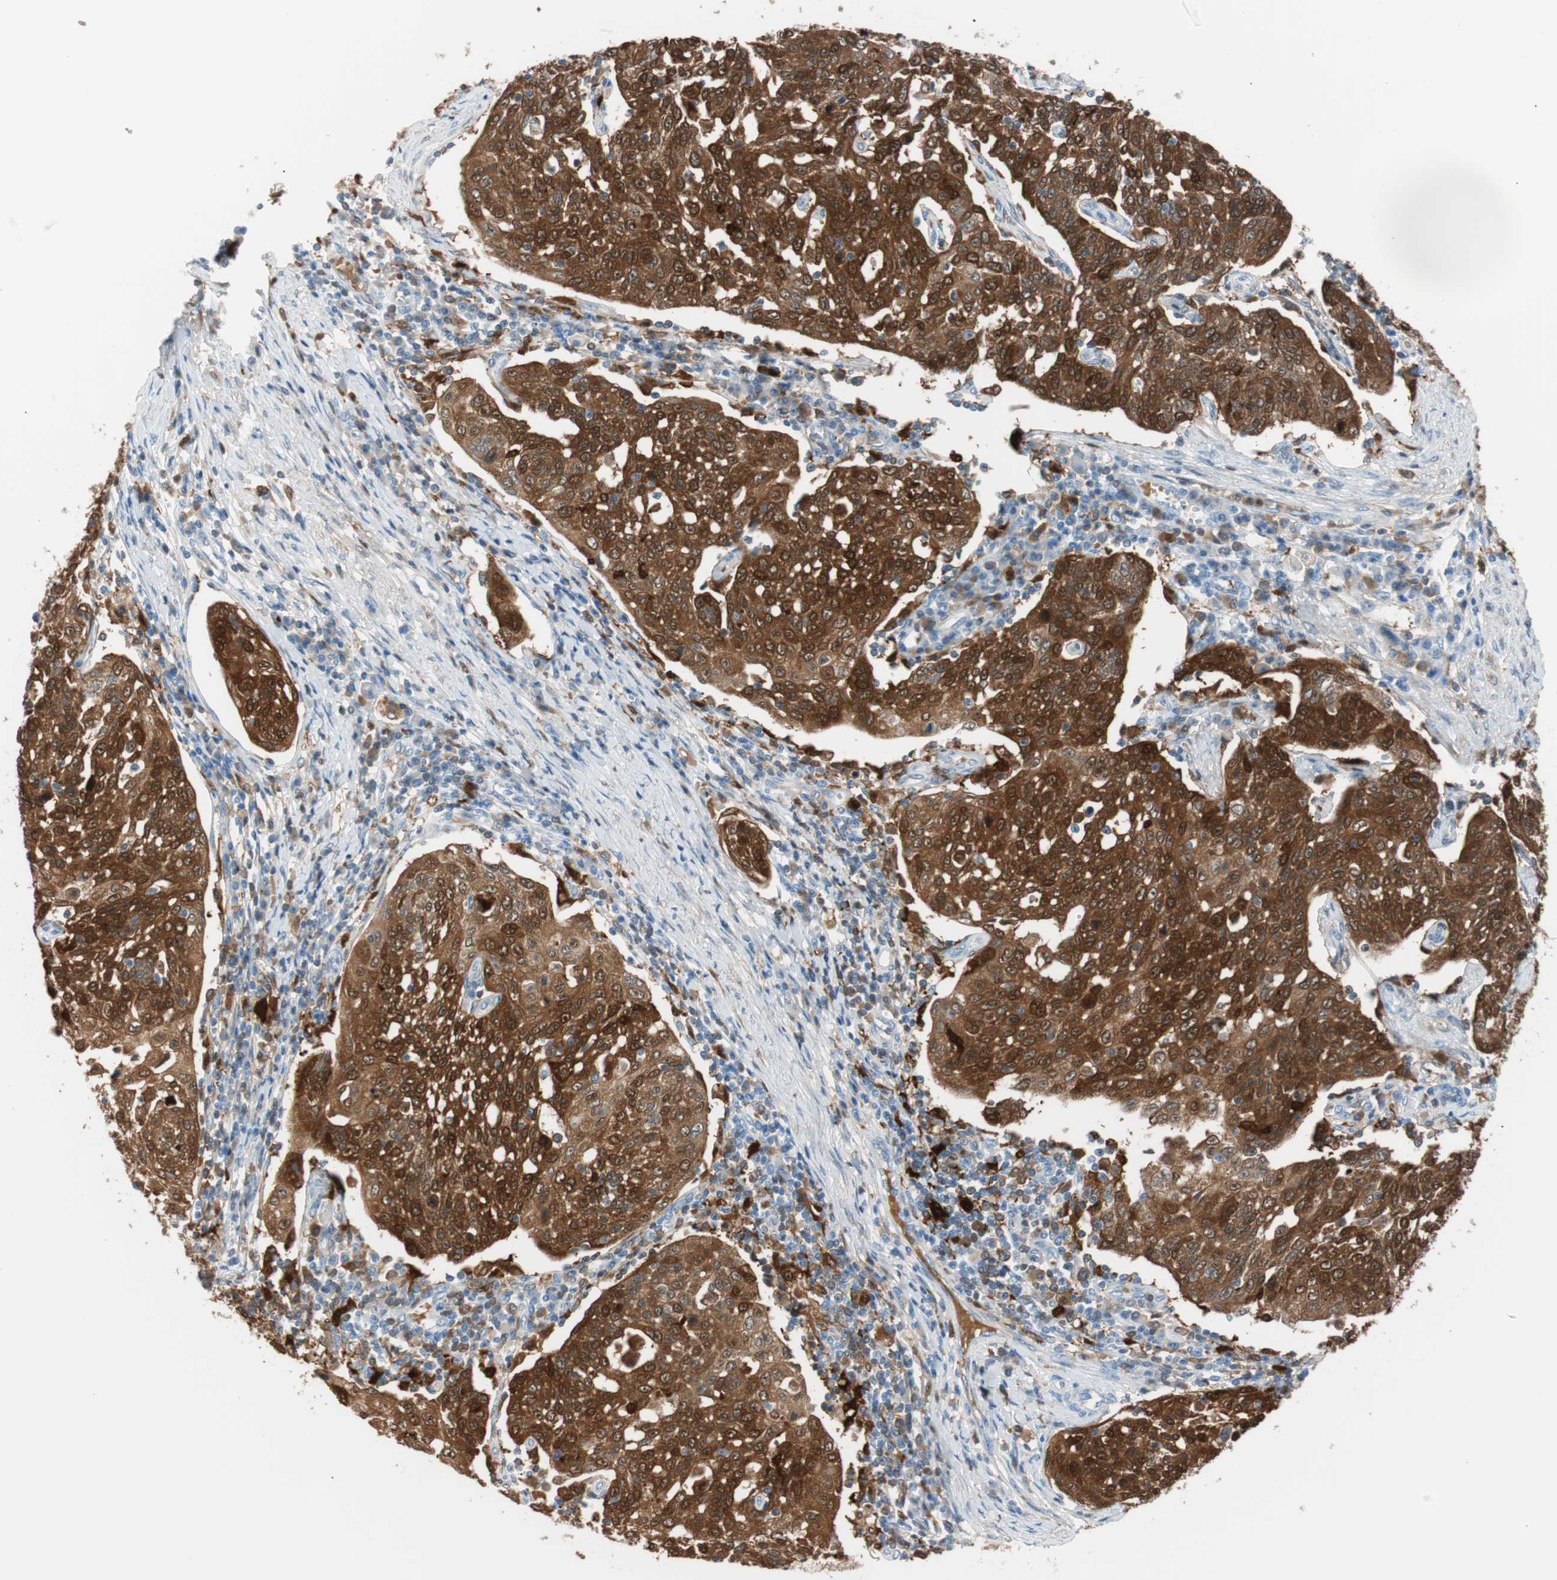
{"staining": {"intensity": "strong", "quantity": ">75%", "location": "cytoplasmic/membranous,nuclear"}, "tissue": "cervical cancer", "cell_type": "Tumor cells", "image_type": "cancer", "snomed": [{"axis": "morphology", "description": "Squamous cell carcinoma, NOS"}, {"axis": "topography", "description": "Cervix"}], "caption": "Protein analysis of cervical squamous cell carcinoma tissue exhibits strong cytoplasmic/membranous and nuclear staining in approximately >75% of tumor cells. (brown staining indicates protein expression, while blue staining denotes nuclei).", "gene": "IL18", "patient": {"sex": "female", "age": 34}}